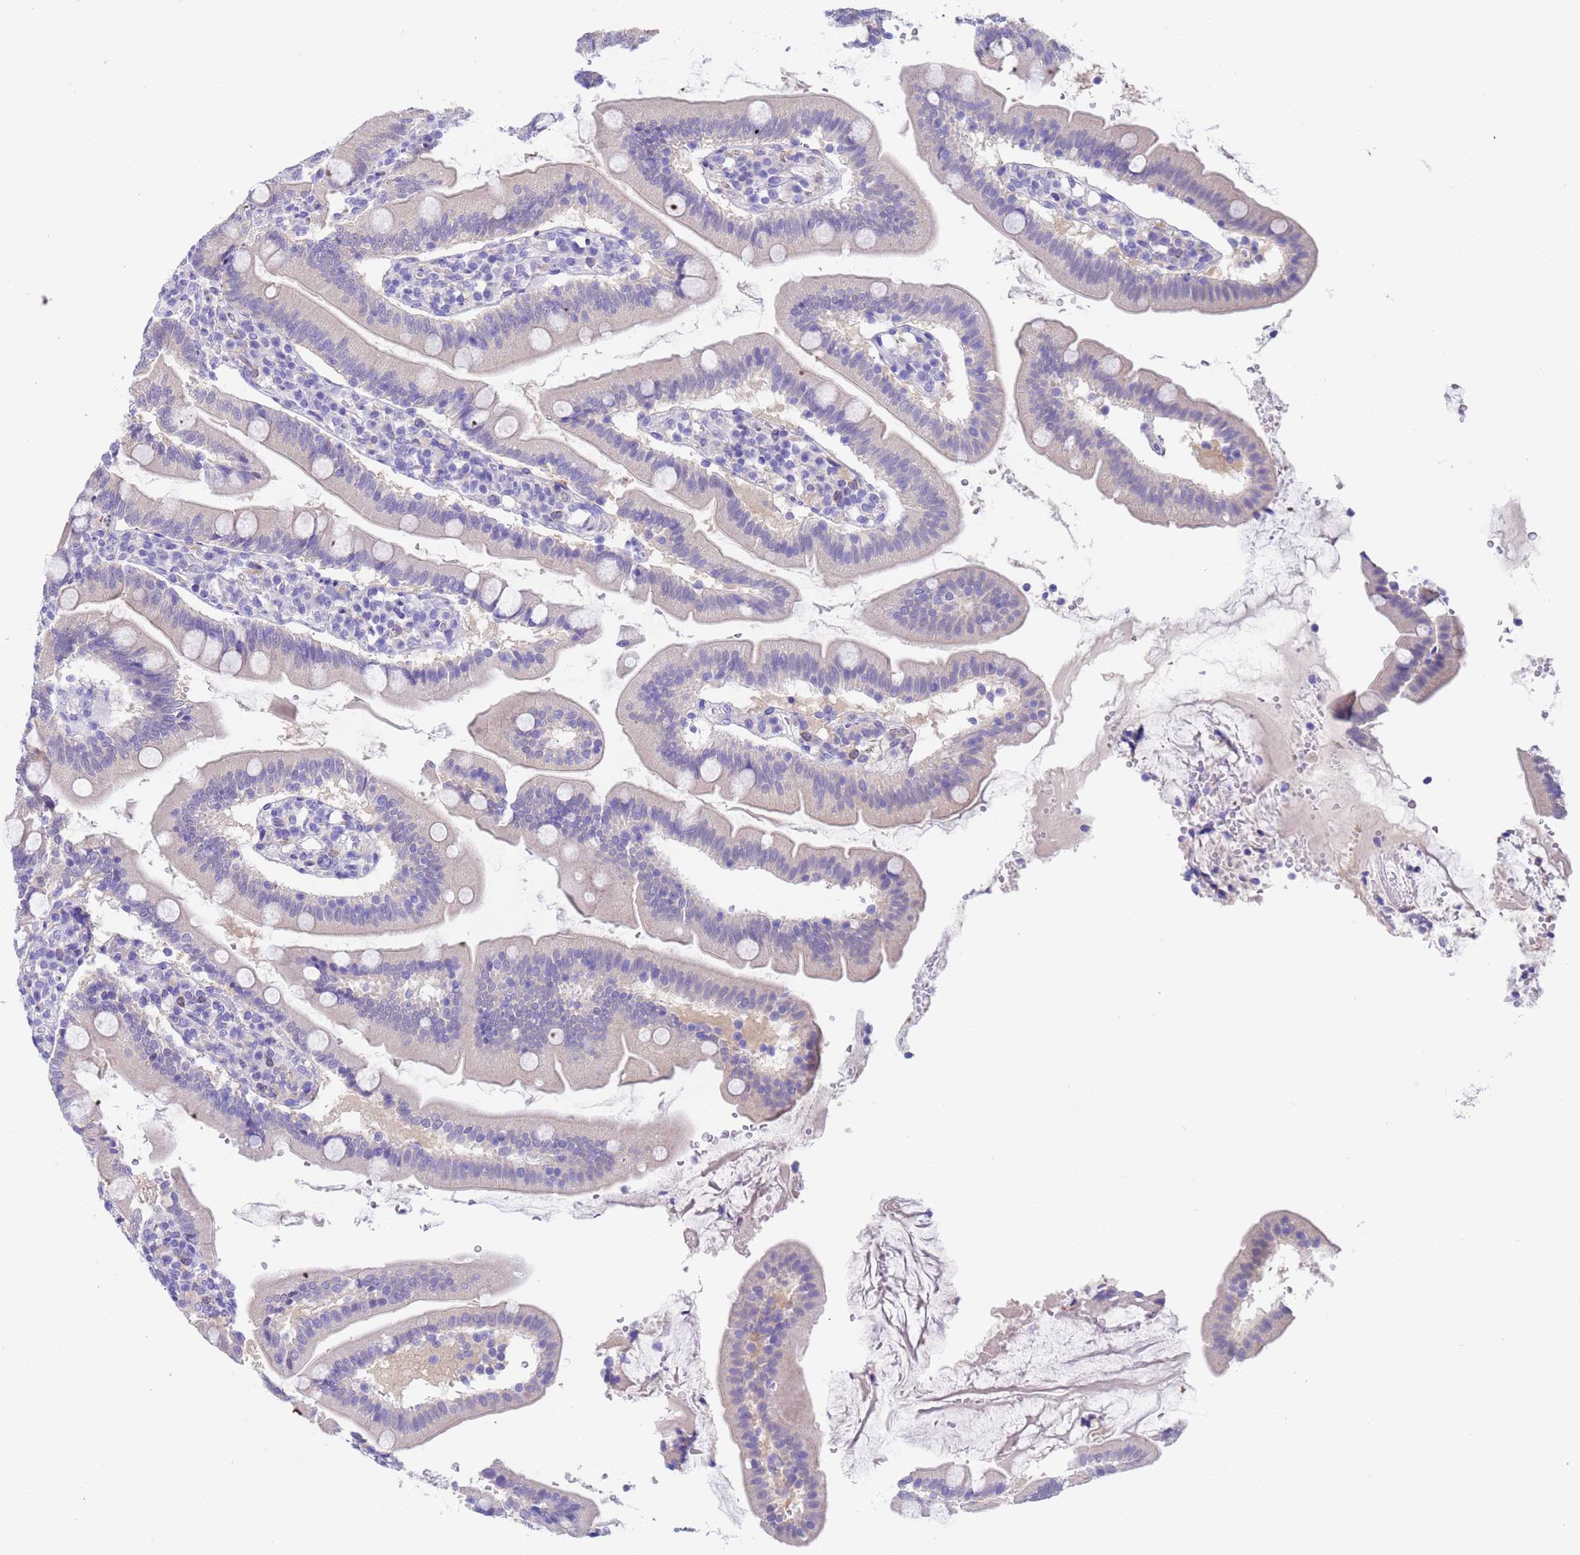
{"staining": {"intensity": "negative", "quantity": "none", "location": "none"}, "tissue": "duodenum", "cell_type": "Glandular cells", "image_type": "normal", "snomed": [{"axis": "morphology", "description": "Normal tissue, NOS"}, {"axis": "topography", "description": "Duodenum"}], "caption": "The image displays no significant positivity in glandular cells of duodenum.", "gene": "USP38", "patient": {"sex": "female", "age": 67}}